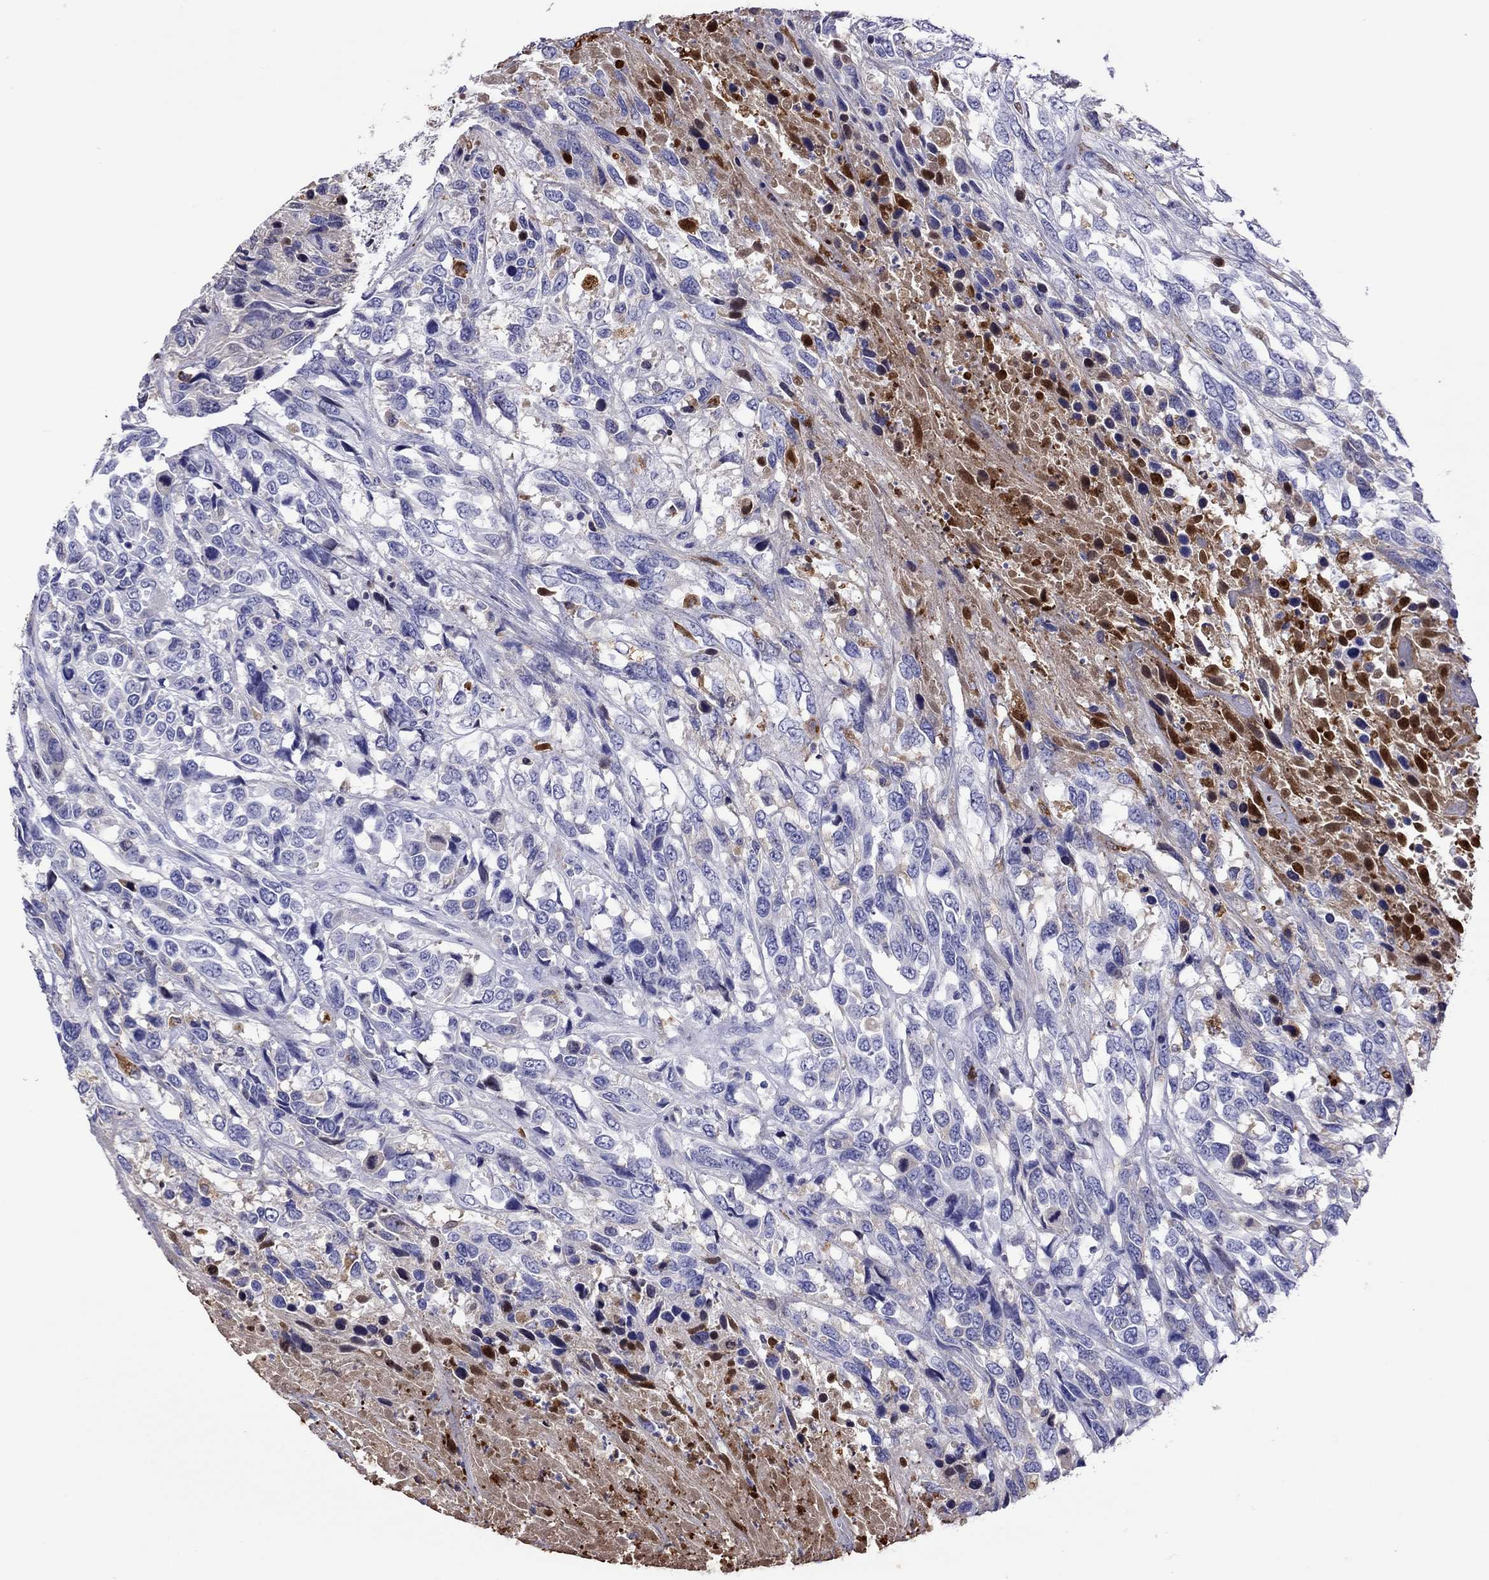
{"staining": {"intensity": "negative", "quantity": "none", "location": "none"}, "tissue": "urothelial cancer", "cell_type": "Tumor cells", "image_type": "cancer", "snomed": [{"axis": "morphology", "description": "Urothelial carcinoma, High grade"}, {"axis": "topography", "description": "Urinary bladder"}], "caption": "Tumor cells show no significant expression in urothelial cancer.", "gene": "SERPINA3", "patient": {"sex": "female", "age": 70}}